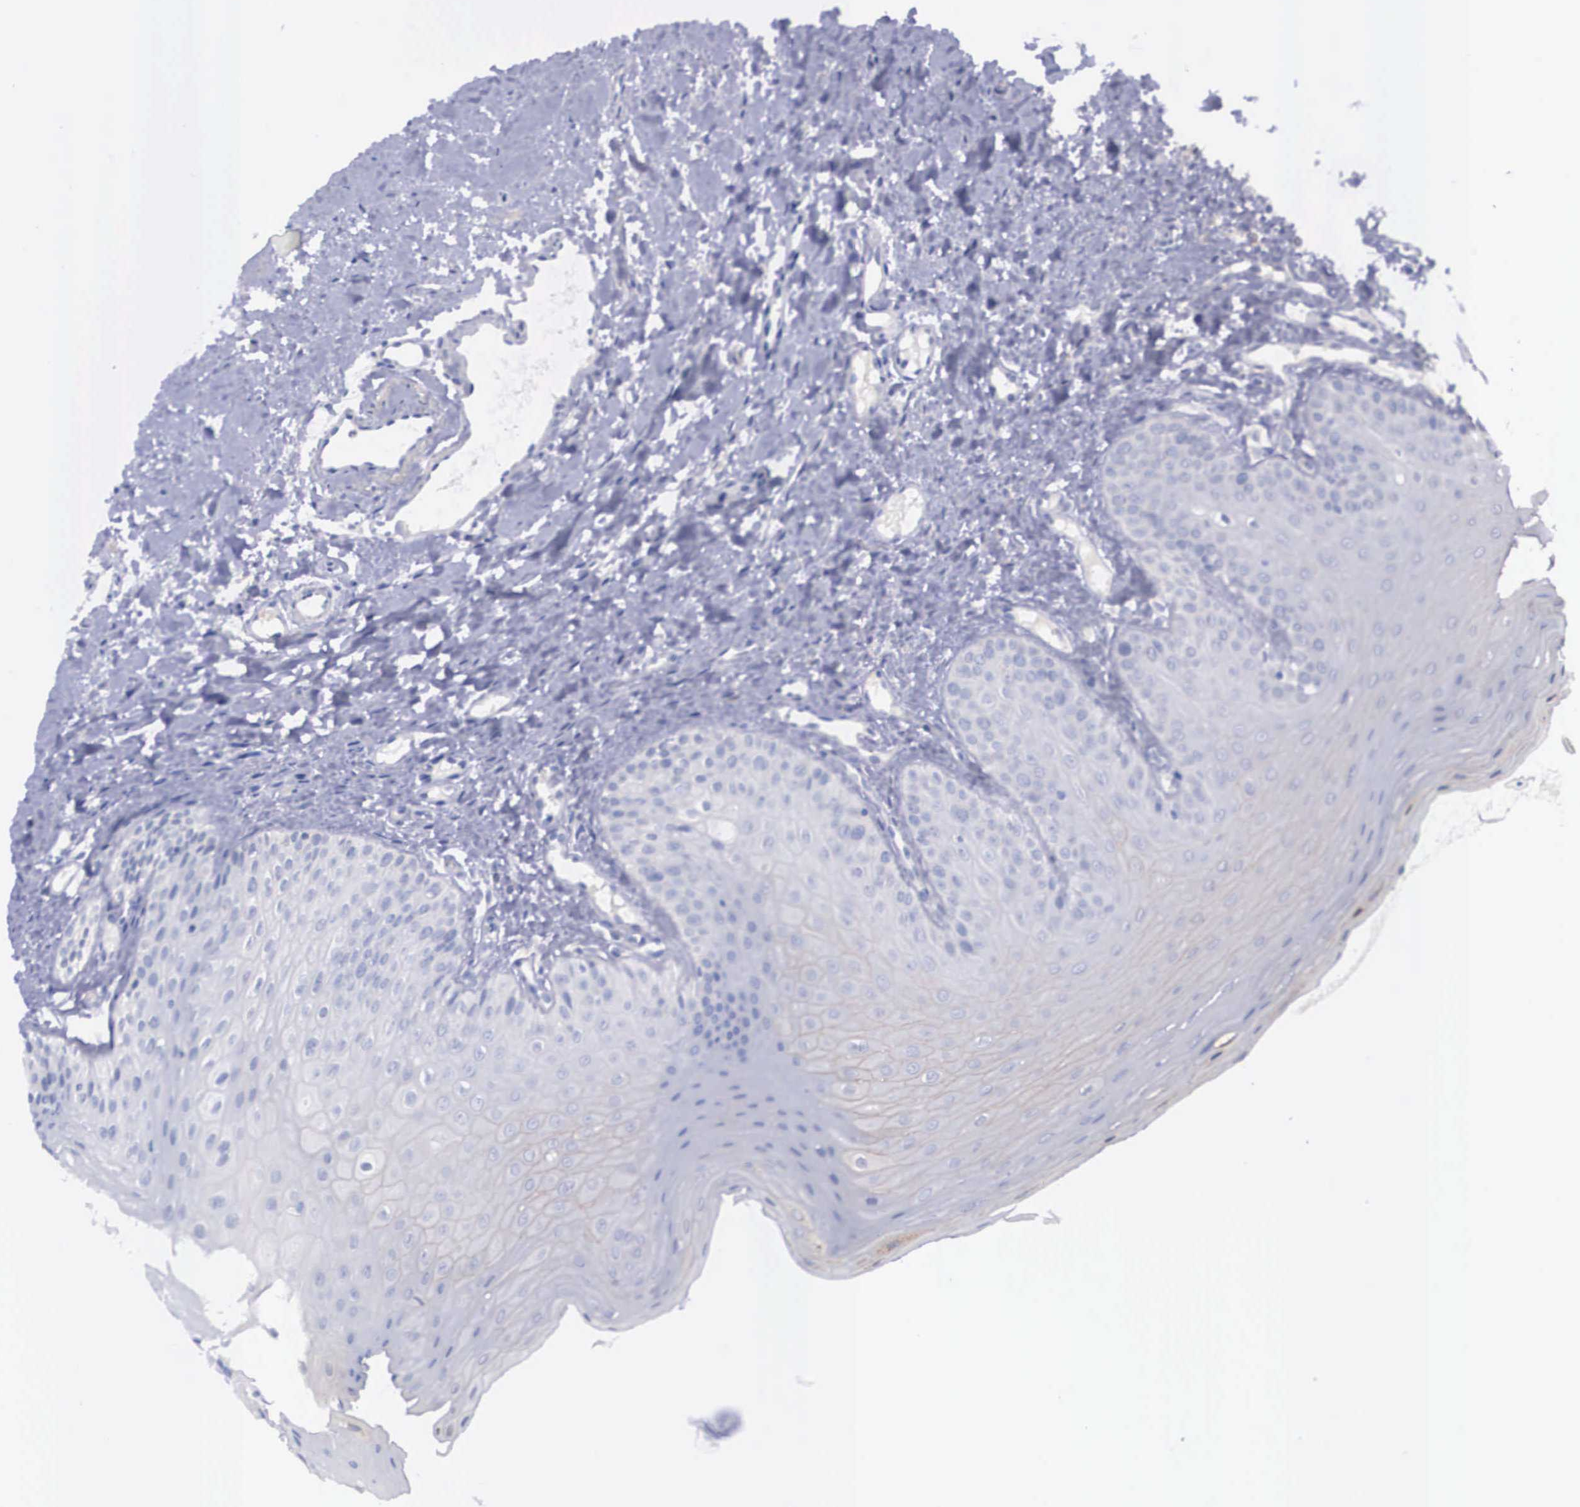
{"staining": {"intensity": "negative", "quantity": "none", "location": "none"}, "tissue": "oral mucosa", "cell_type": "Squamous epithelial cells", "image_type": "normal", "snomed": [{"axis": "morphology", "description": "Normal tissue, NOS"}, {"axis": "topography", "description": "Oral tissue"}], "caption": "Image shows no protein positivity in squamous epithelial cells of unremarkable oral mucosa. Brightfield microscopy of immunohistochemistry (IHC) stained with DAB (3,3'-diaminobenzidine) (brown) and hematoxylin (blue), captured at high magnification.", "gene": "REPS2", "patient": {"sex": "female", "age": 23}}